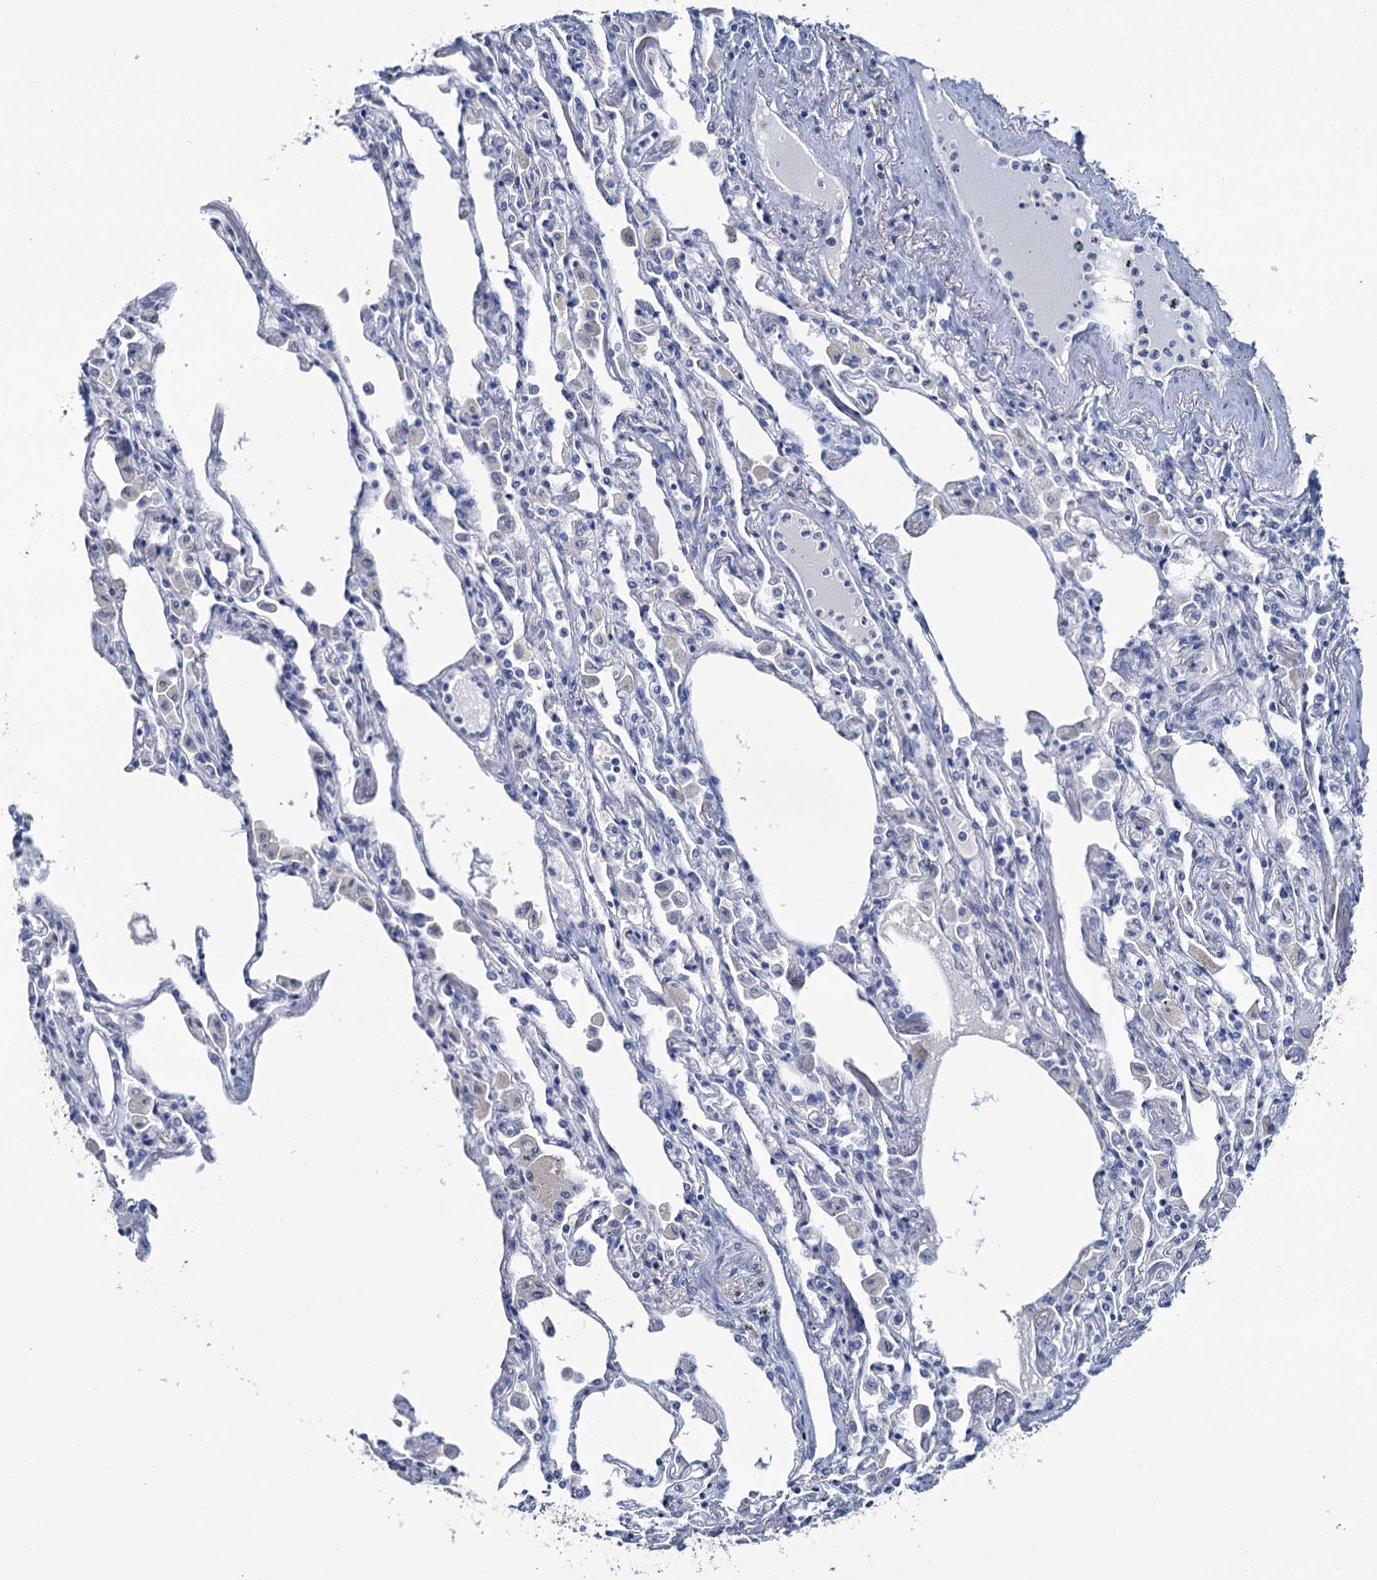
{"staining": {"intensity": "negative", "quantity": "none", "location": "none"}, "tissue": "lung", "cell_type": "Alveolar cells", "image_type": "normal", "snomed": [{"axis": "morphology", "description": "Normal tissue, NOS"}, {"axis": "topography", "description": "Bronchus"}, {"axis": "topography", "description": "Lung"}], "caption": "Immunohistochemistry photomicrograph of benign lung stained for a protein (brown), which displays no staining in alveolar cells. (Immunohistochemistry, brightfield microscopy, high magnification).", "gene": "SNCB", "patient": {"sex": "female", "age": 49}}